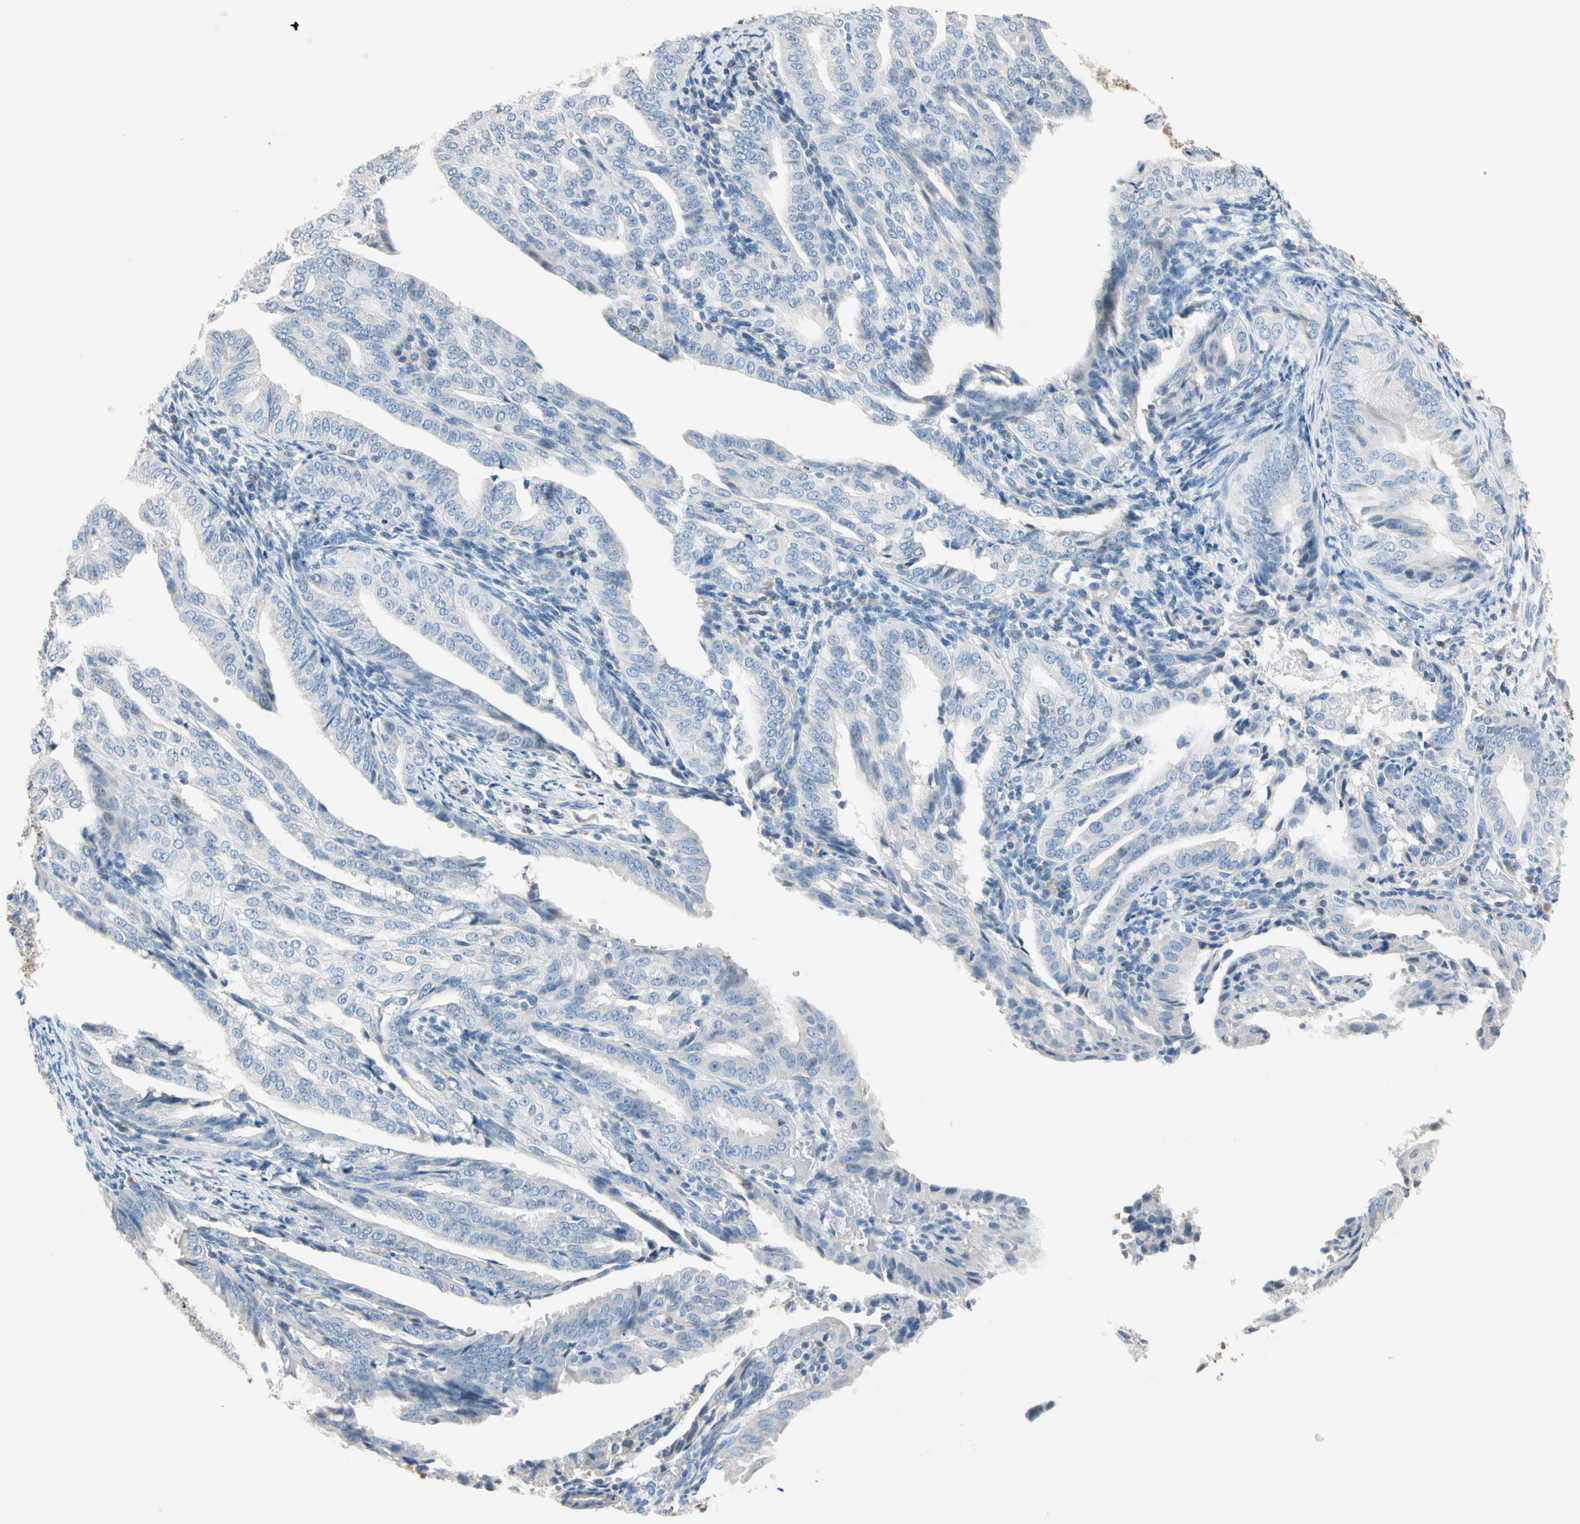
{"staining": {"intensity": "negative", "quantity": "none", "location": "none"}, "tissue": "endometrial cancer", "cell_type": "Tumor cells", "image_type": "cancer", "snomed": [{"axis": "morphology", "description": "Adenocarcinoma, NOS"}, {"axis": "topography", "description": "Endometrium"}], "caption": "There is no significant expression in tumor cells of endometrial cancer.", "gene": "STK40", "patient": {"sex": "female", "age": 58}}